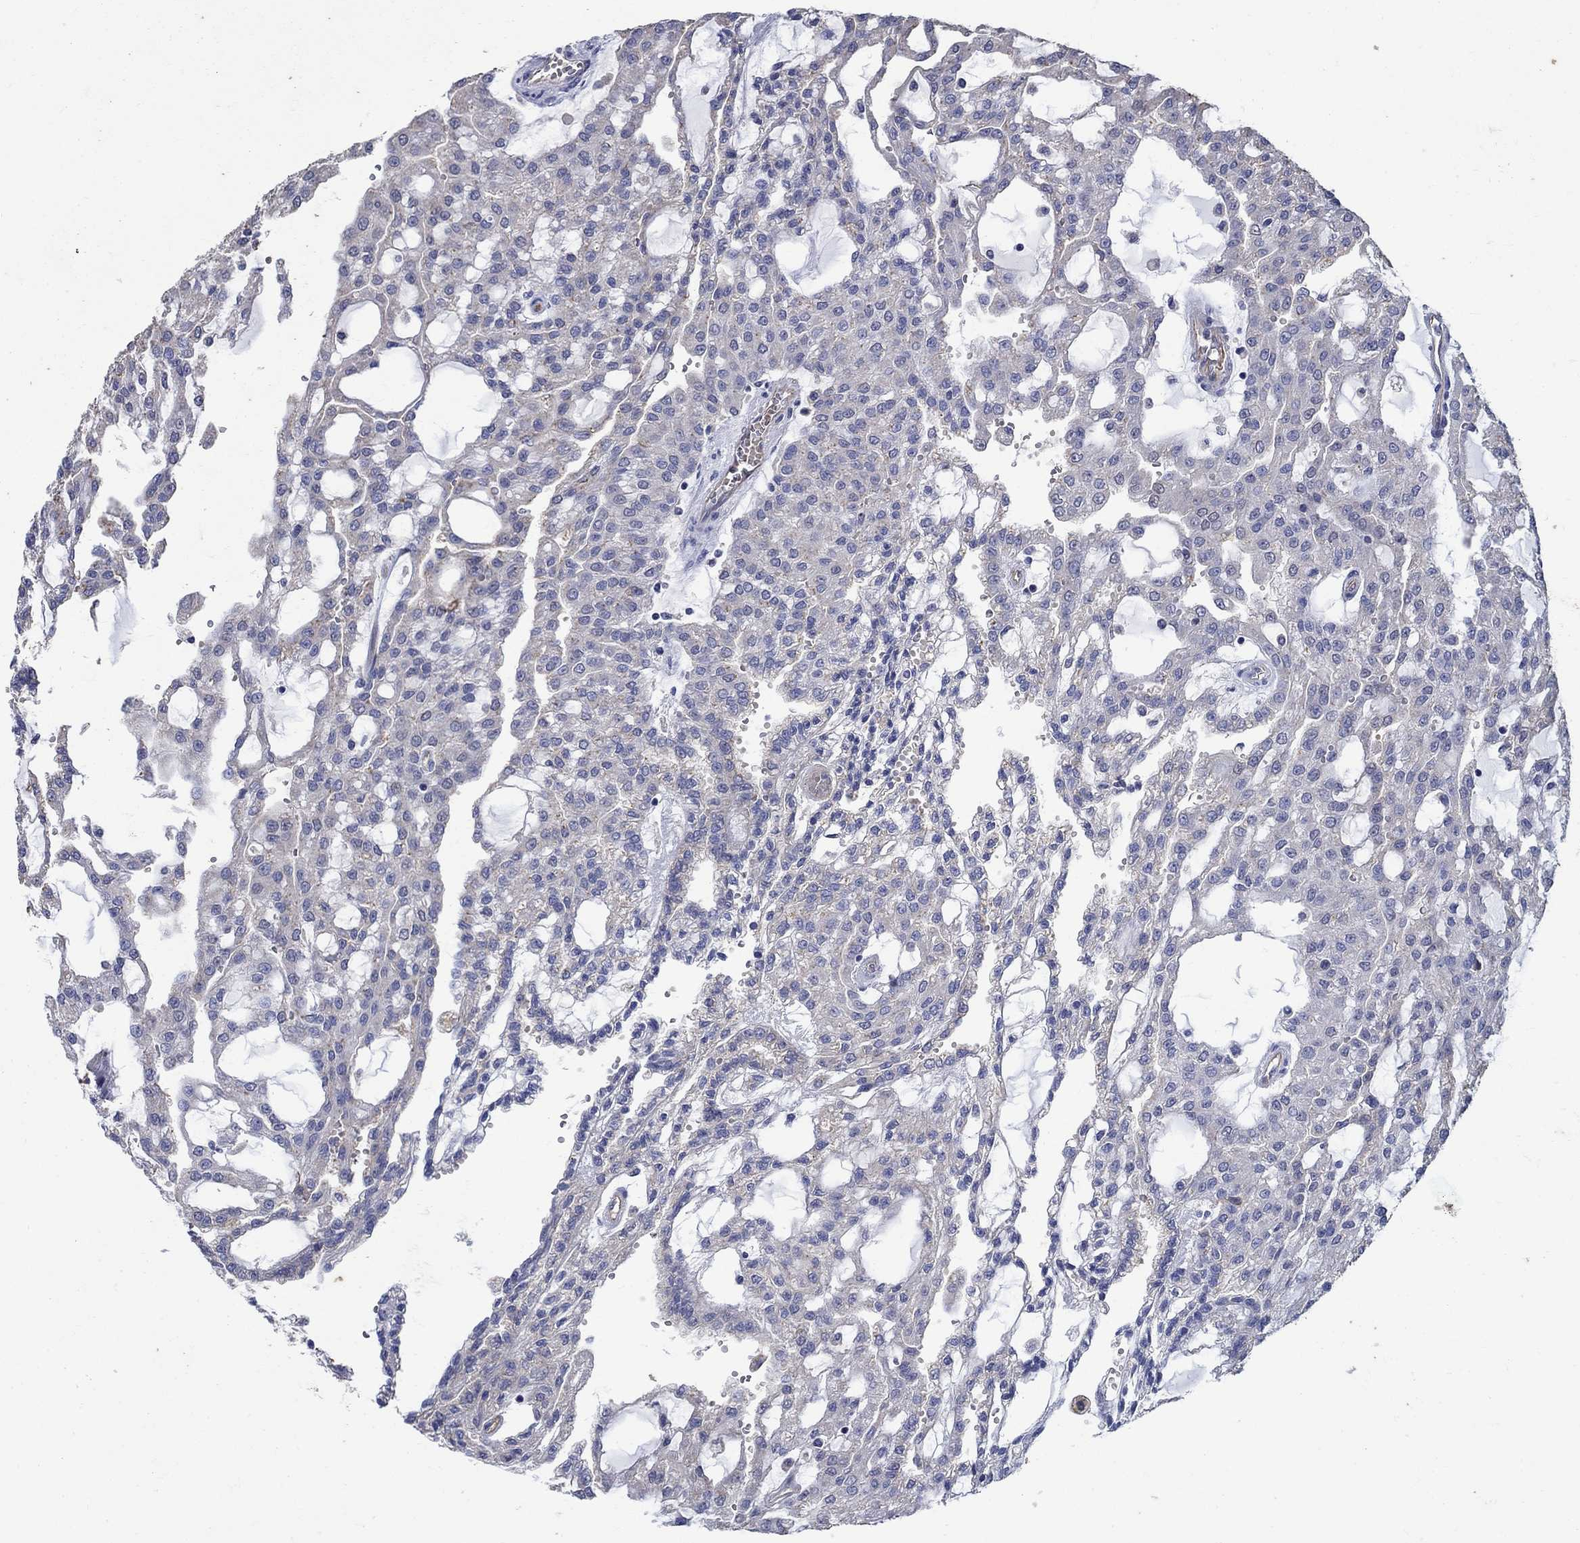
{"staining": {"intensity": "negative", "quantity": "none", "location": "none"}, "tissue": "renal cancer", "cell_type": "Tumor cells", "image_type": "cancer", "snomed": [{"axis": "morphology", "description": "Adenocarcinoma, NOS"}, {"axis": "topography", "description": "Kidney"}], "caption": "DAB (3,3'-diaminobenzidine) immunohistochemical staining of human renal cancer reveals no significant staining in tumor cells.", "gene": "FLNC", "patient": {"sex": "male", "age": 63}}